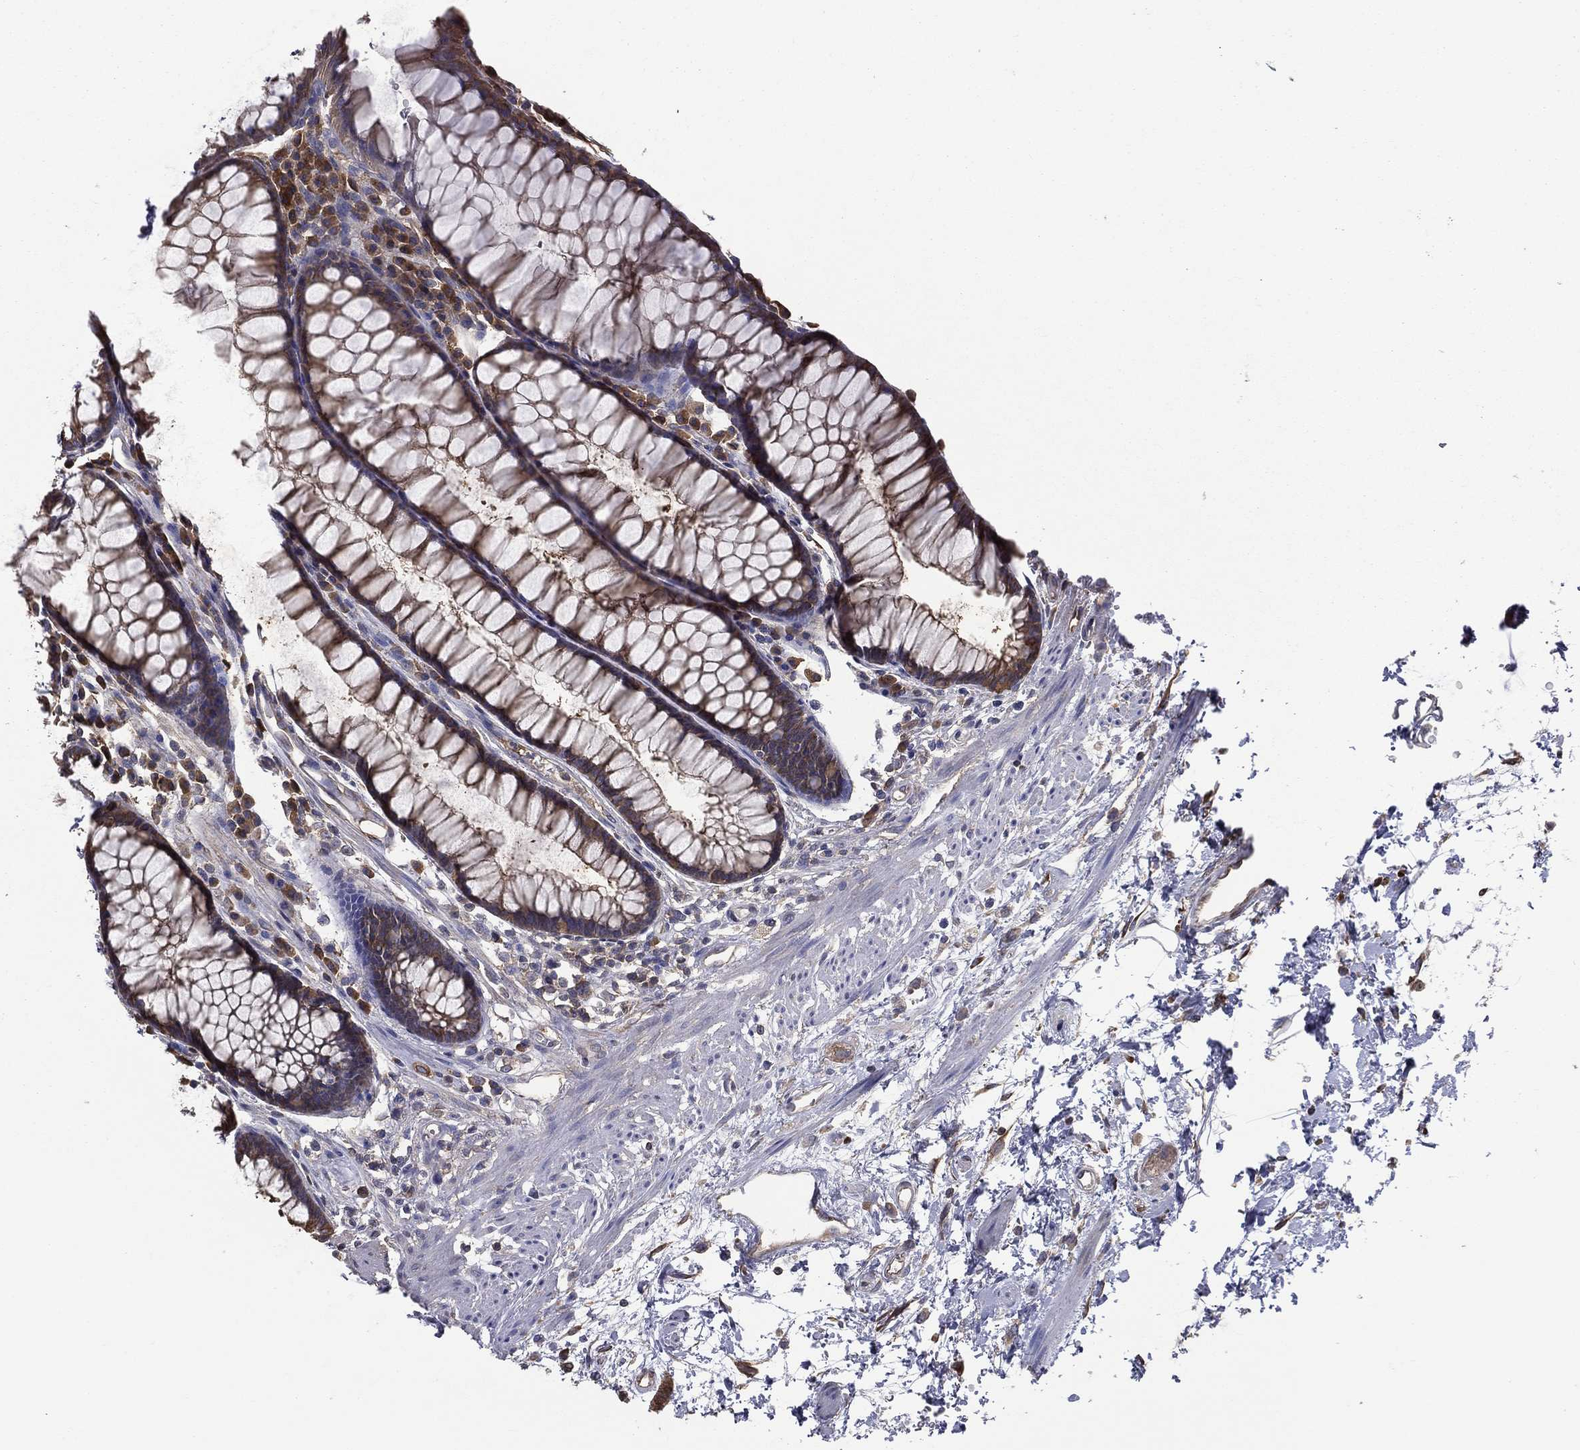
{"staining": {"intensity": "moderate", "quantity": ">75%", "location": "cytoplasmic/membranous"}, "tissue": "rectum", "cell_type": "Glandular cells", "image_type": "normal", "snomed": [{"axis": "morphology", "description": "Normal tissue, NOS"}, {"axis": "topography", "description": "Rectum"}], "caption": "A photomicrograph of human rectum stained for a protein exhibits moderate cytoplasmic/membranous brown staining in glandular cells. (brown staining indicates protein expression, while blue staining denotes nuclei).", "gene": "SARS1", "patient": {"sex": "female", "age": 68}}